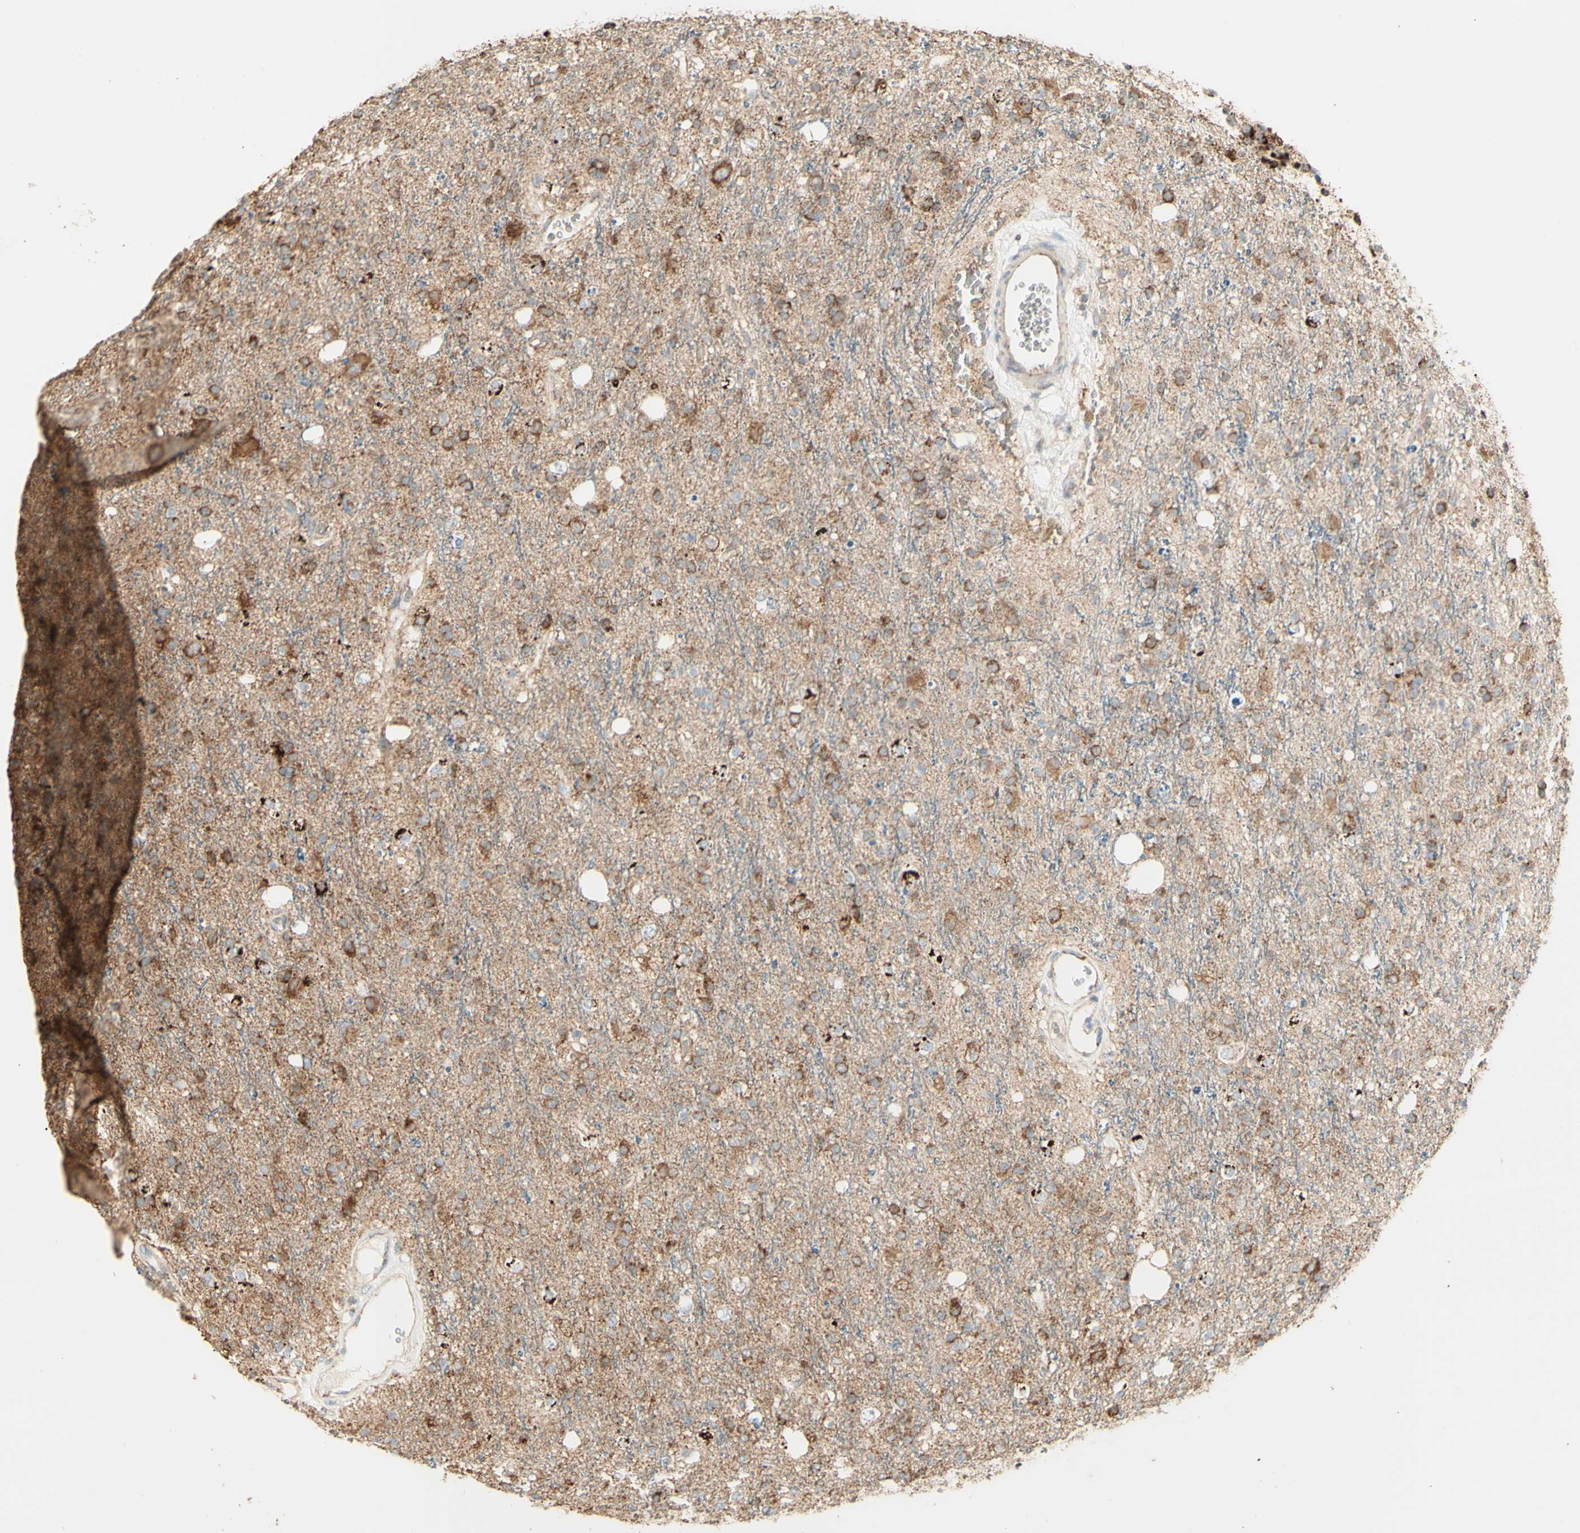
{"staining": {"intensity": "moderate", "quantity": "25%-75%", "location": "cytoplasmic/membranous"}, "tissue": "glioma", "cell_type": "Tumor cells", "image_type": "cancer", "snomed": [{"axis": "morphology", "description": "Glioma, malignant, High grade"}, {"axis": "topography", "description": "Brain"}], "caption": "Tumor cells display moderate cytoplasmic/membranous staining in about 25%-75% of cells in glioma.", "gene": "LETM1", "patient": {"sex": "male", "age": 47}}